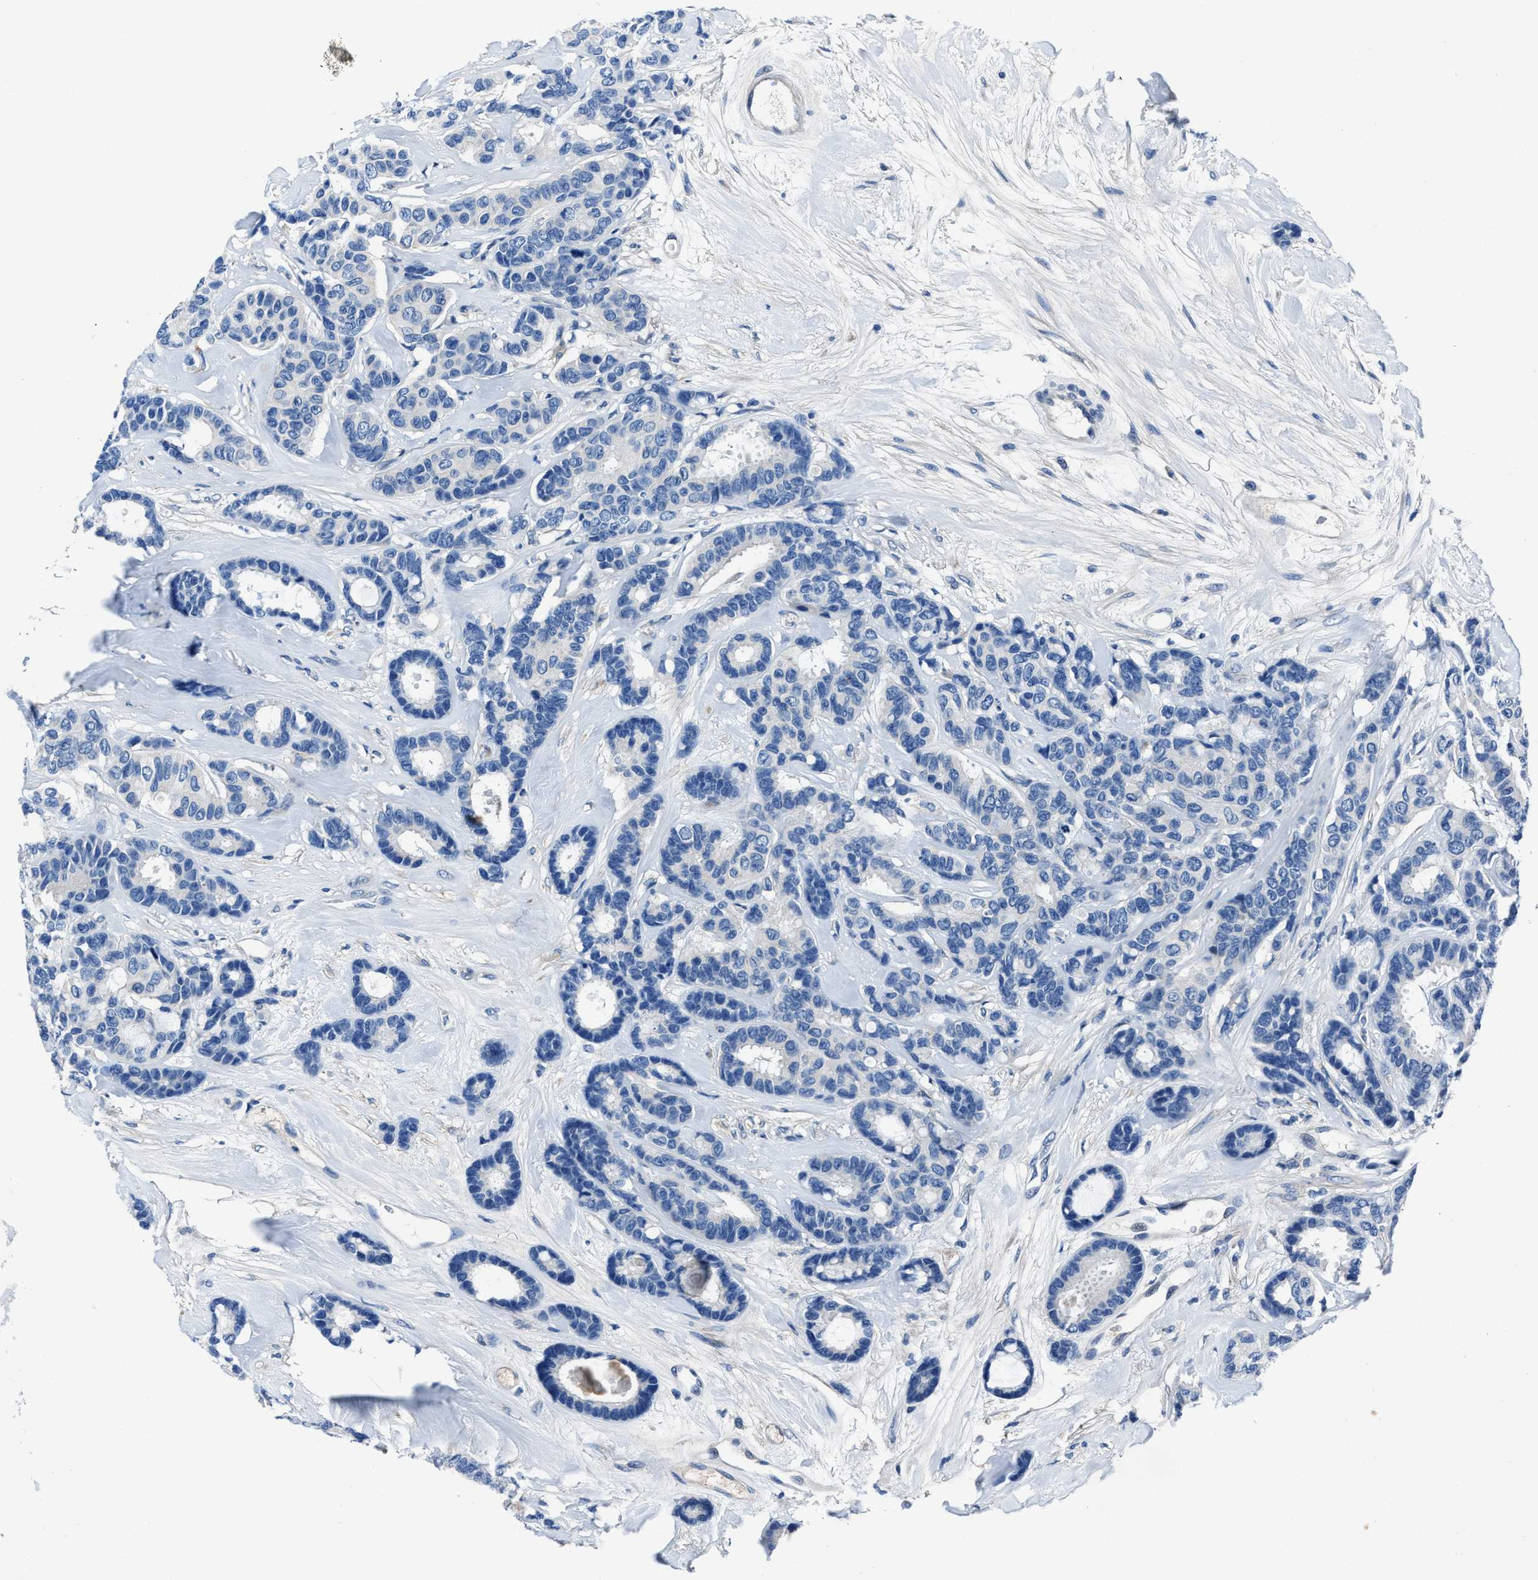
{"staining": {"intensity": "negative", "quantity": "none", "location": "none"}, "tissue": "breast cancer", "cell_type": "Tumor cells", "image_type": "cancer", "snomed": [{"axis": "morphology", "description": "Duct carcinoma"}, {"axis": "topography", "description": "Breast"}], "caption": "Tumor cells are negative for brown protein staining in breast cancer. (Immunohistochemistry (ihc), brightfield microscopy, high magnification).", "gene": "NACAD", "patient": {"sex": "female", "age": 87}}